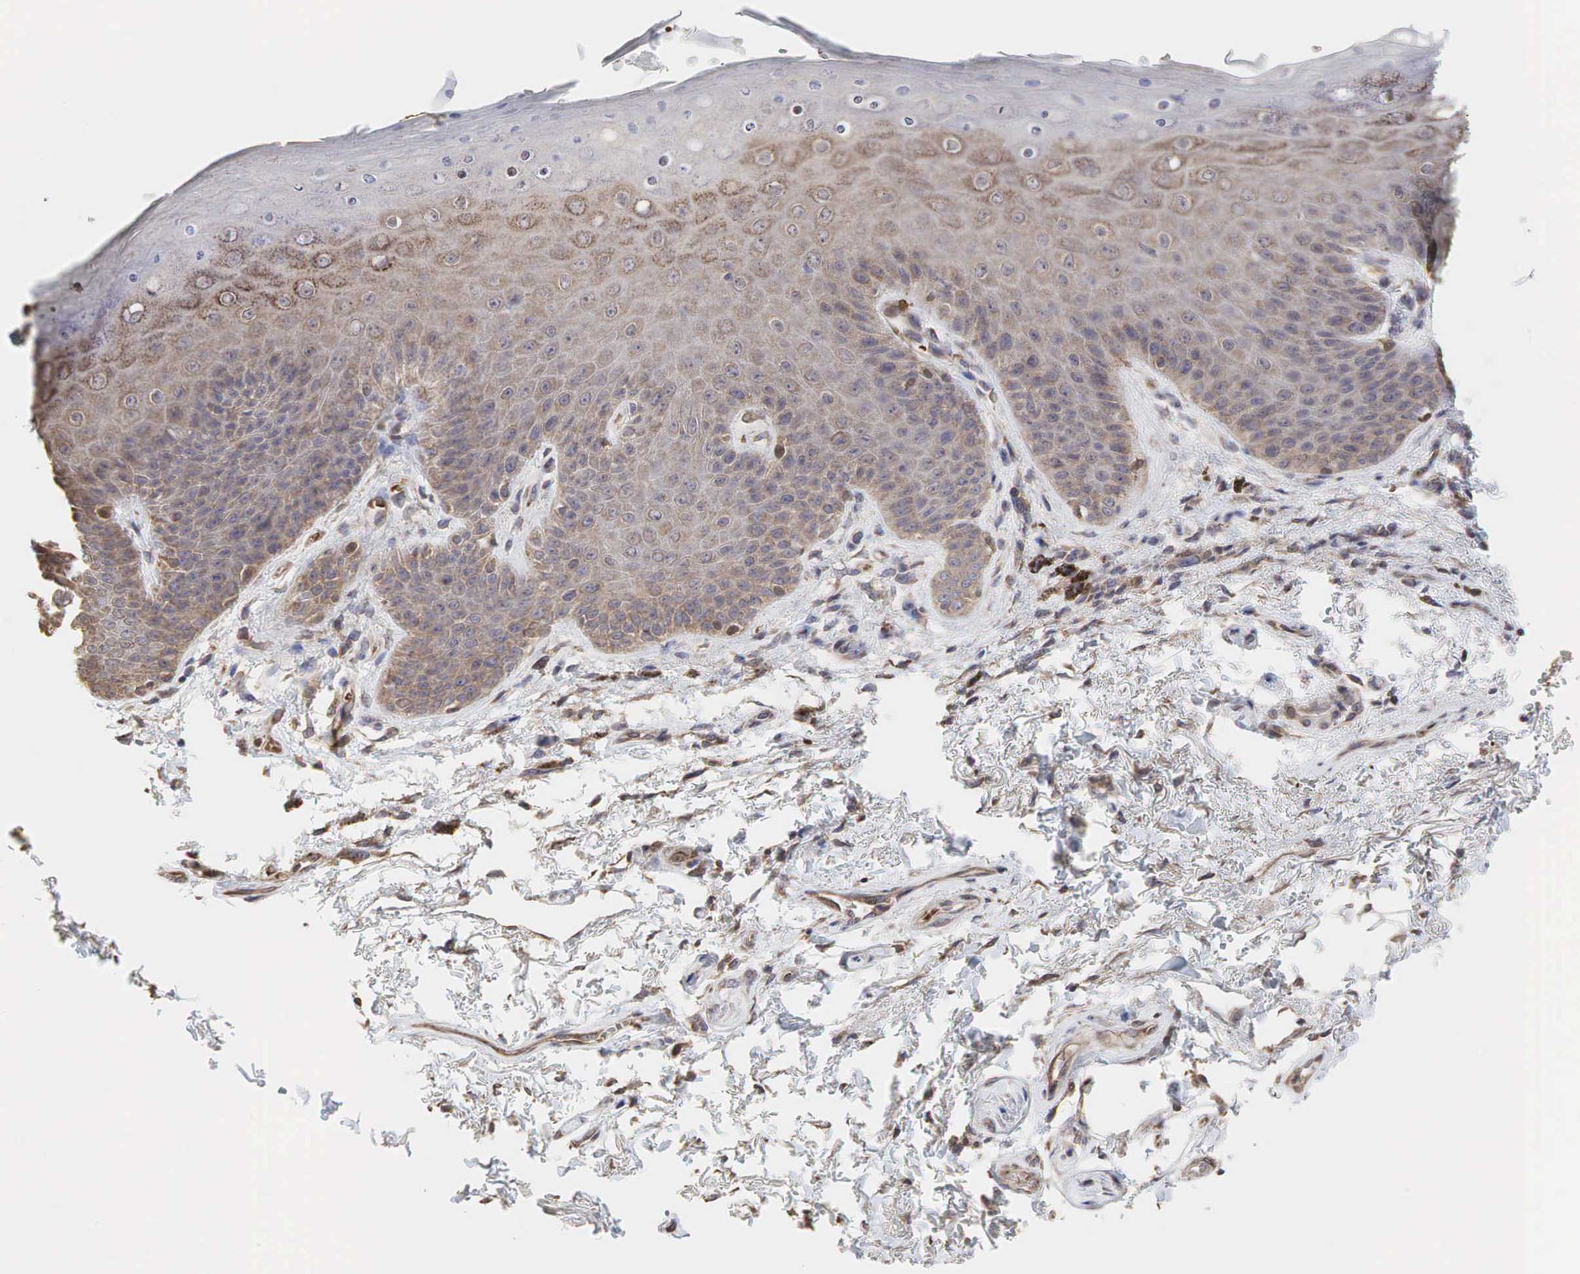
{"staining": {"intensity": "weak", "quantity": ">75%", "location": "cytoplasmic/membranous"}, "tissue": "skin", "cell_type": "Epidermal cells", "image_type": "normal", "snomed": [{"axis": "morphology", "description": "Normal tissue, NOS"}, {"axis": "topography", "description": "Anal"}, {"axis": "topography", "description": "Peripheral nerve tissue"}], "caption": "An image of human skin stained for a protein displays weak cytoplasmic/membranous brown staining in epidermal cells. Nuclei are stained in blue.", "gene": "PABPC5", "patient": {"sex": "female", "age": 46}}